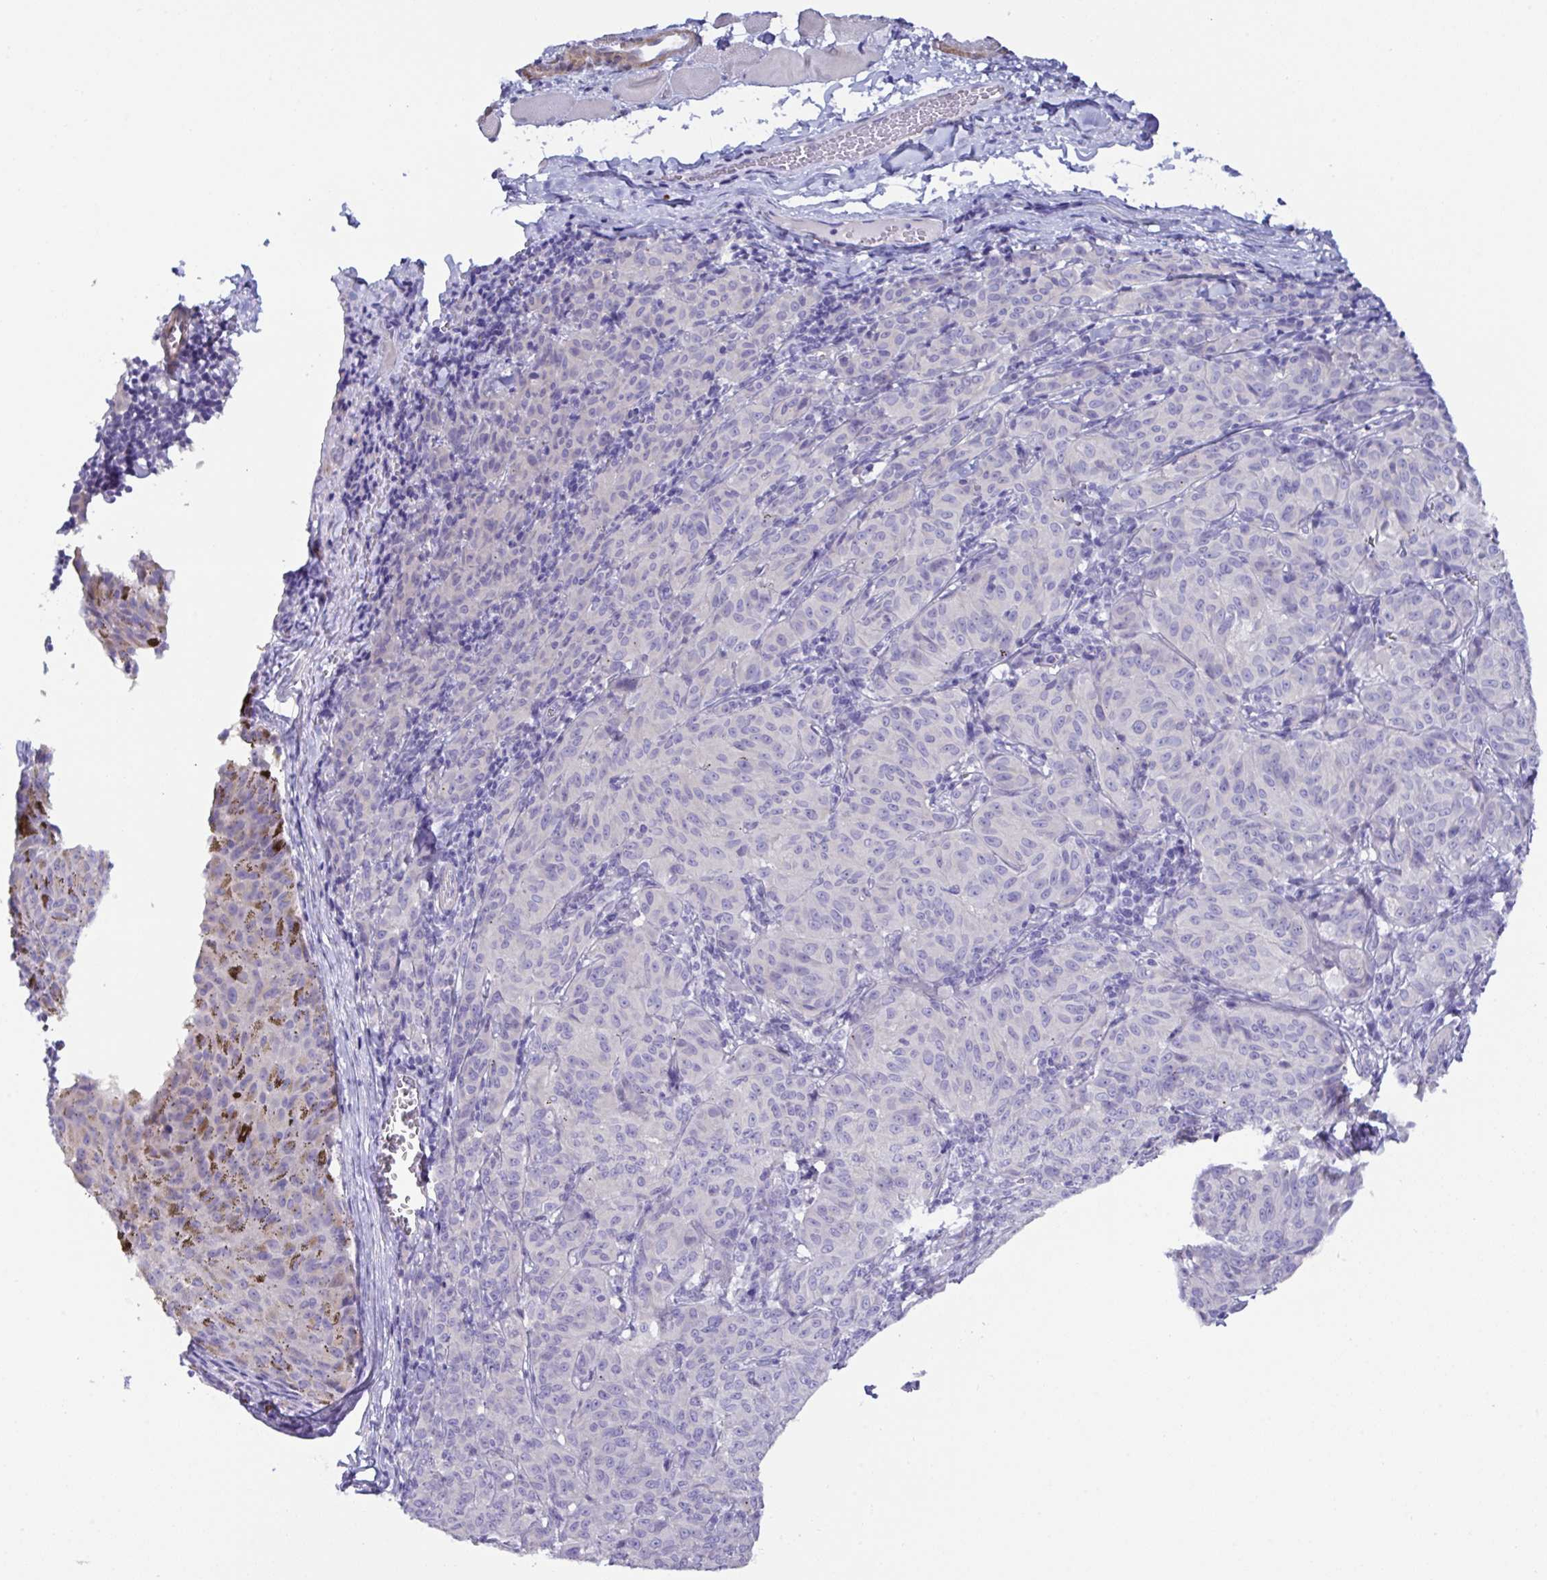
{"staining": {"intensity": "negative", "quantity": "none", "location": "none"}, "tissue": "melanoma", "cell_type": "Tumor cells", "image_type": "cancer", "snomed": [{"axis": "morphology", "description": "Malignant melanoma, NOS"}, {"axis": "topography", "description": "Skin"}], "caption": "IHC of malignant melanoma exhibits no expression in tumor cells.", "gene": "MED11", "patient": {"sex": "female", "age": 72}}